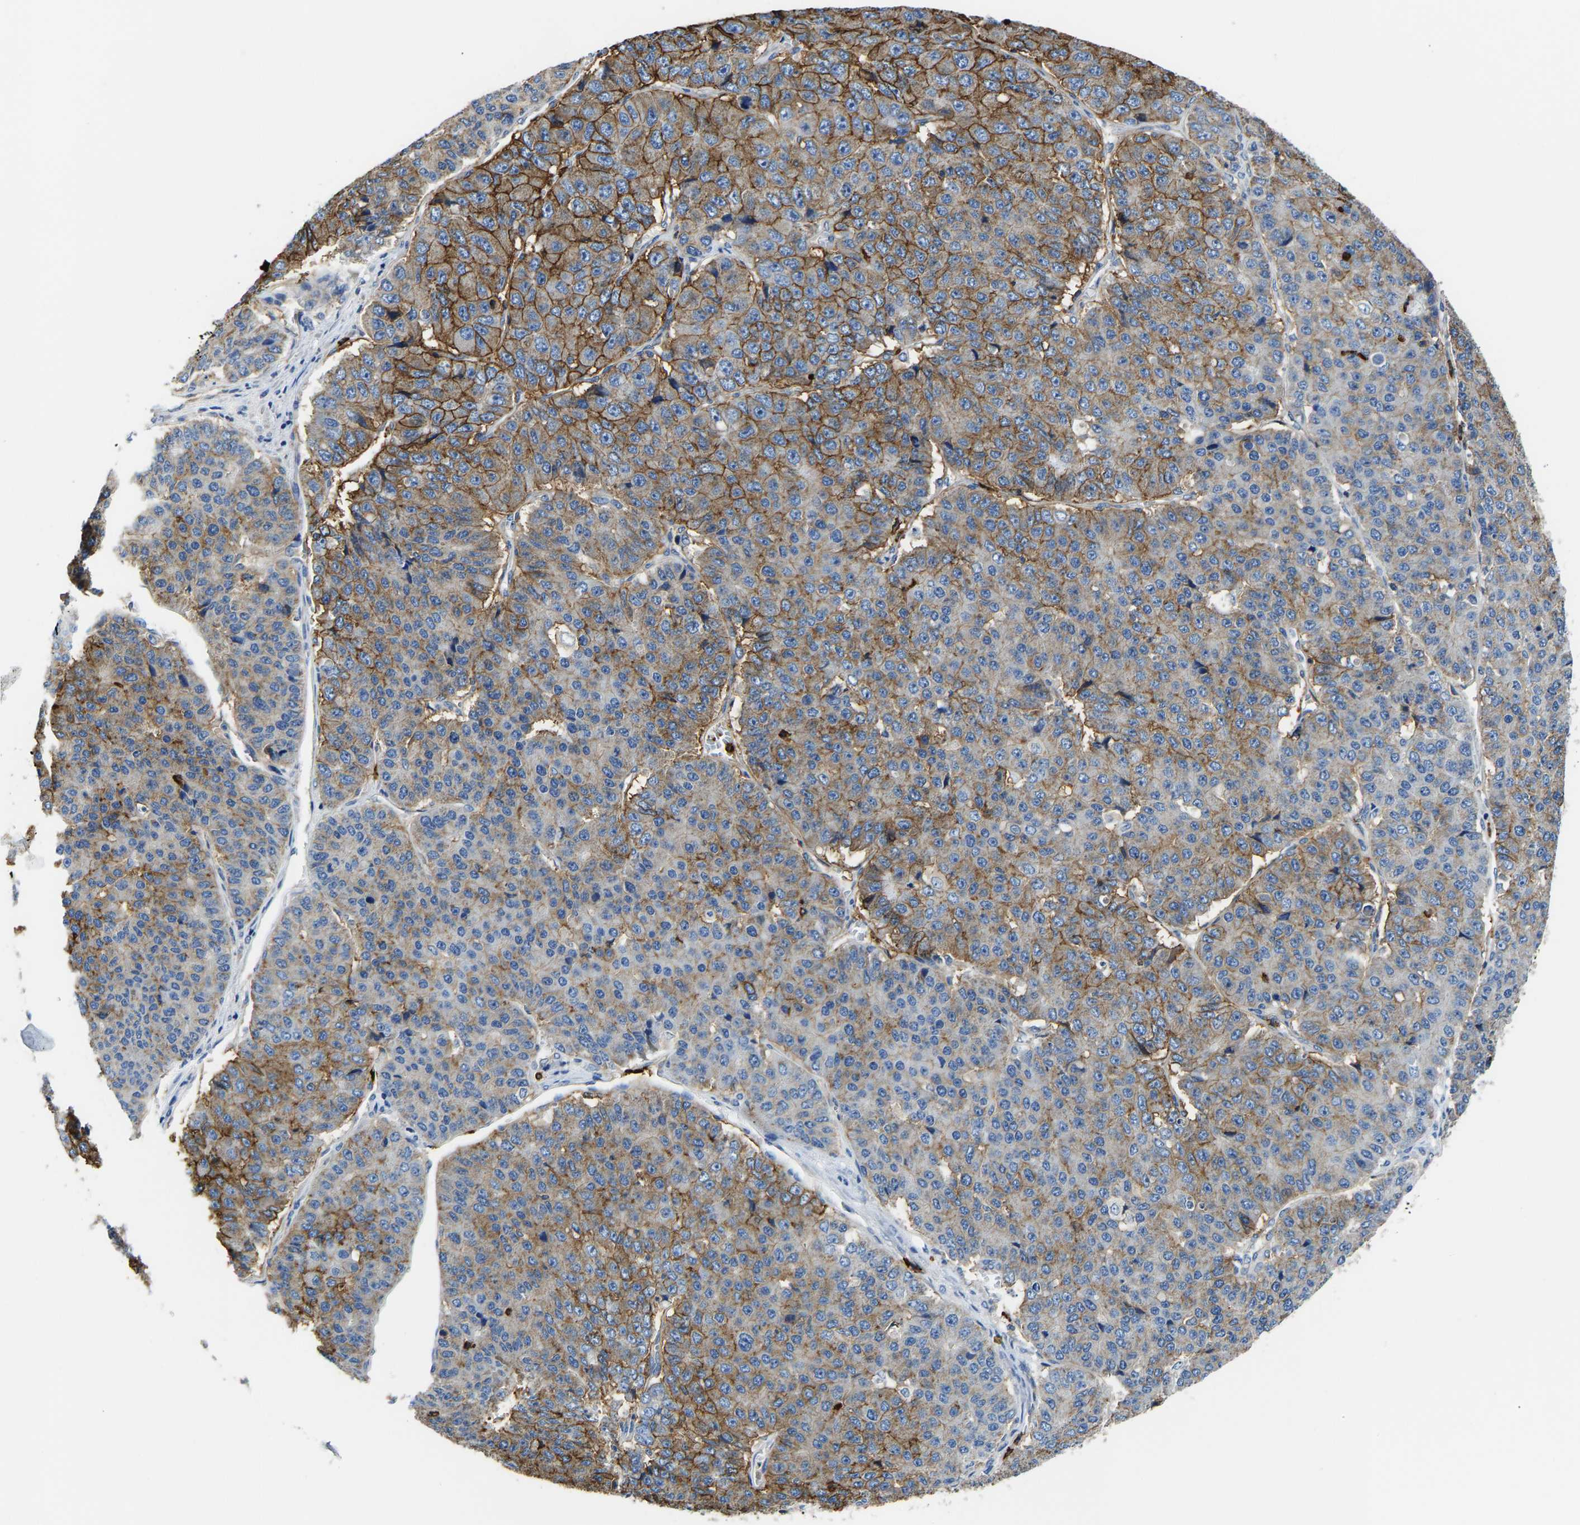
{"staining": {"intensity": "moderate", "quantity": "25%-75%", "location": "cytoplasmic/membranous"}, "tissue": "pancreatic cancer", "cell_type": "Tumor cells", "image_type": "cancer", "snomed": [{"axis": "morphology", "description": "Adenocarcinoma, NOS"}, {"axis": "topography", "description": "Pancreas"}], "caption": "Protein expression analysis of human pancreatic cancer reveals moderate cytoplasmic/membranous expression in approximately 25%-75% of tumor cells.", "gene": "TRAF6", "patient": {"sex": "male", "age": 50}}